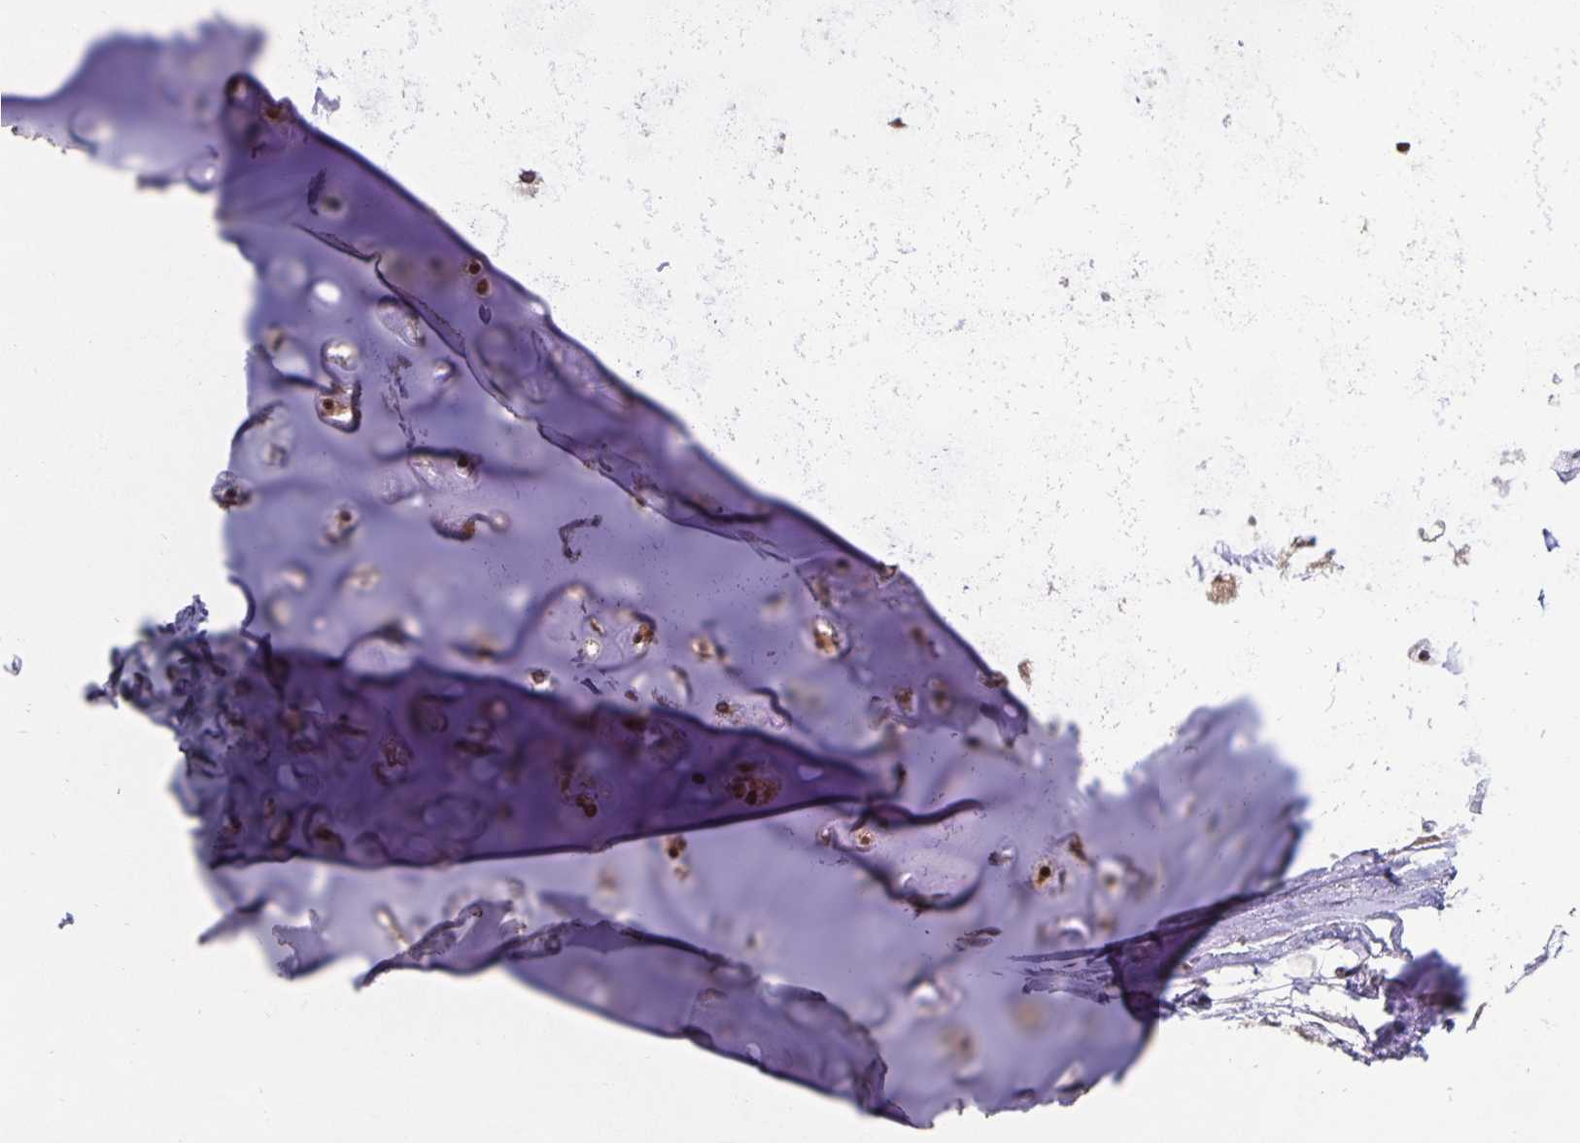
{"staining": {"intensity": "moderate", "quantity": ">75%", "location": "cytoplasmic/membranous,nuclear"}, "tissue": "soft tissue", "cell_type": "Chondrocytes", "image_type": "normal", "snomed": [{"axis": "morphology", "description": "Normal tissue, NOS"}, {"axis": "topography", "description": "Cartilage tissue"}, {"axis": "topography", "description": "Nasopharynx"}, {"axis": "topography", "description": "Thyroid gland"}], "caption": "The micrograph displays a brown stain indicating the presence of a protein in the cytoplasmic/membranous,nuclear of chondrocytes in soft tissue. Immunohistochemistry (ihc) stains the protein of interest in brown and the nuclei are stained blue.", "gene": "EXOC6B", "patient": {"sex": "male", "age": 63}}